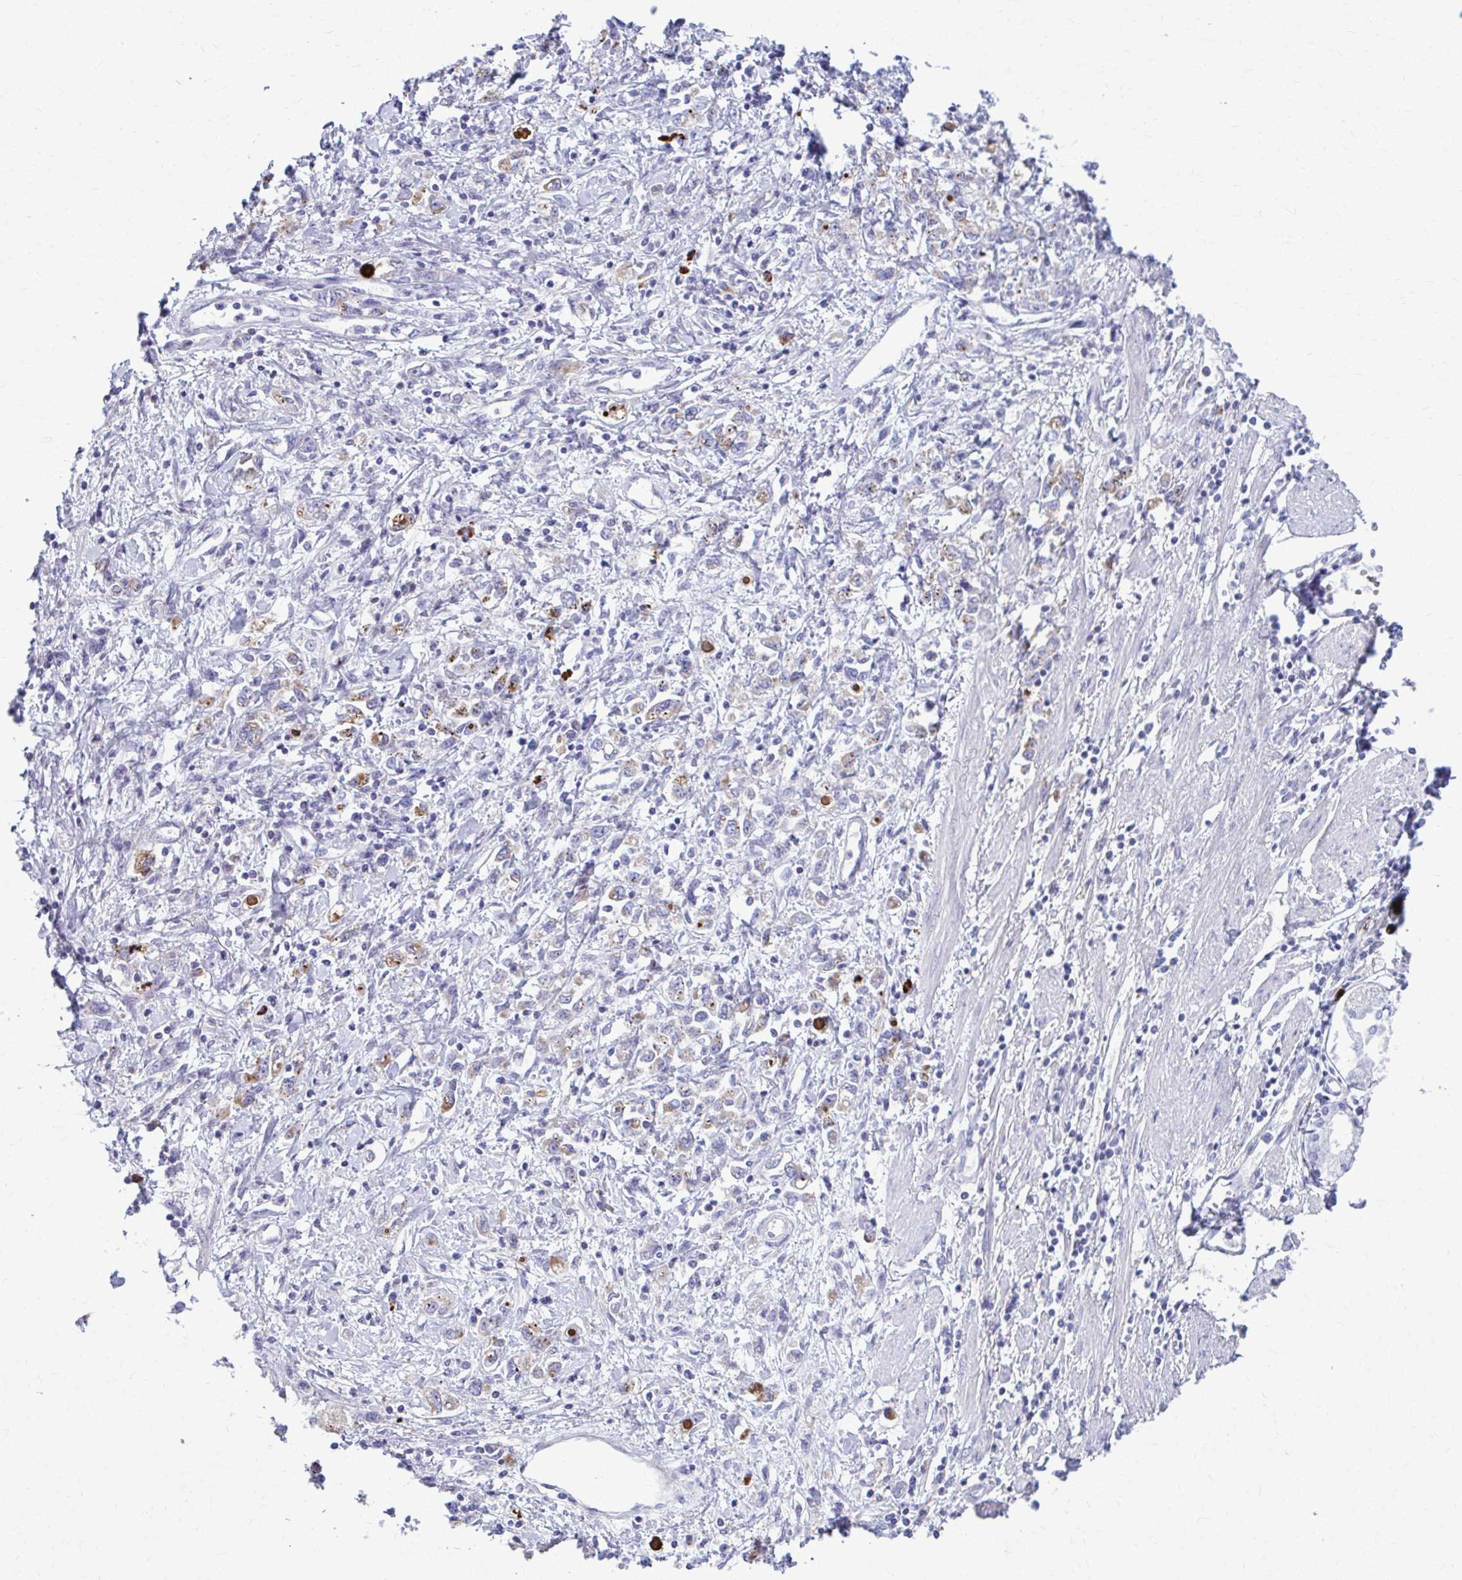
{"staining": {"intensity": "moderate", "quantity": "<25%", "location": "cytoplasmic/membranous"}, "tissue": "stomach cancer", "cell_type": "Tumor cells", "image_type": "cancer", "snomed": [{"axis": "morphology", "description": "Adenocarcinoma, NOS"}, {"axis": "topography", "description": "Stomach"}], "caption": "The image shows immunohistochemical staining of stomach cancer (adenocarcinoma). There is moderate cytoplasmic/membranous expression is appreciated in about <25% of tumor cells. (DAB (3,3'-diaminobenzidine) IHC, brown staining for protein, blue staining for nuclei).", "gene": "C12orf71", "patient": {"sex": "female", "age": 76}}